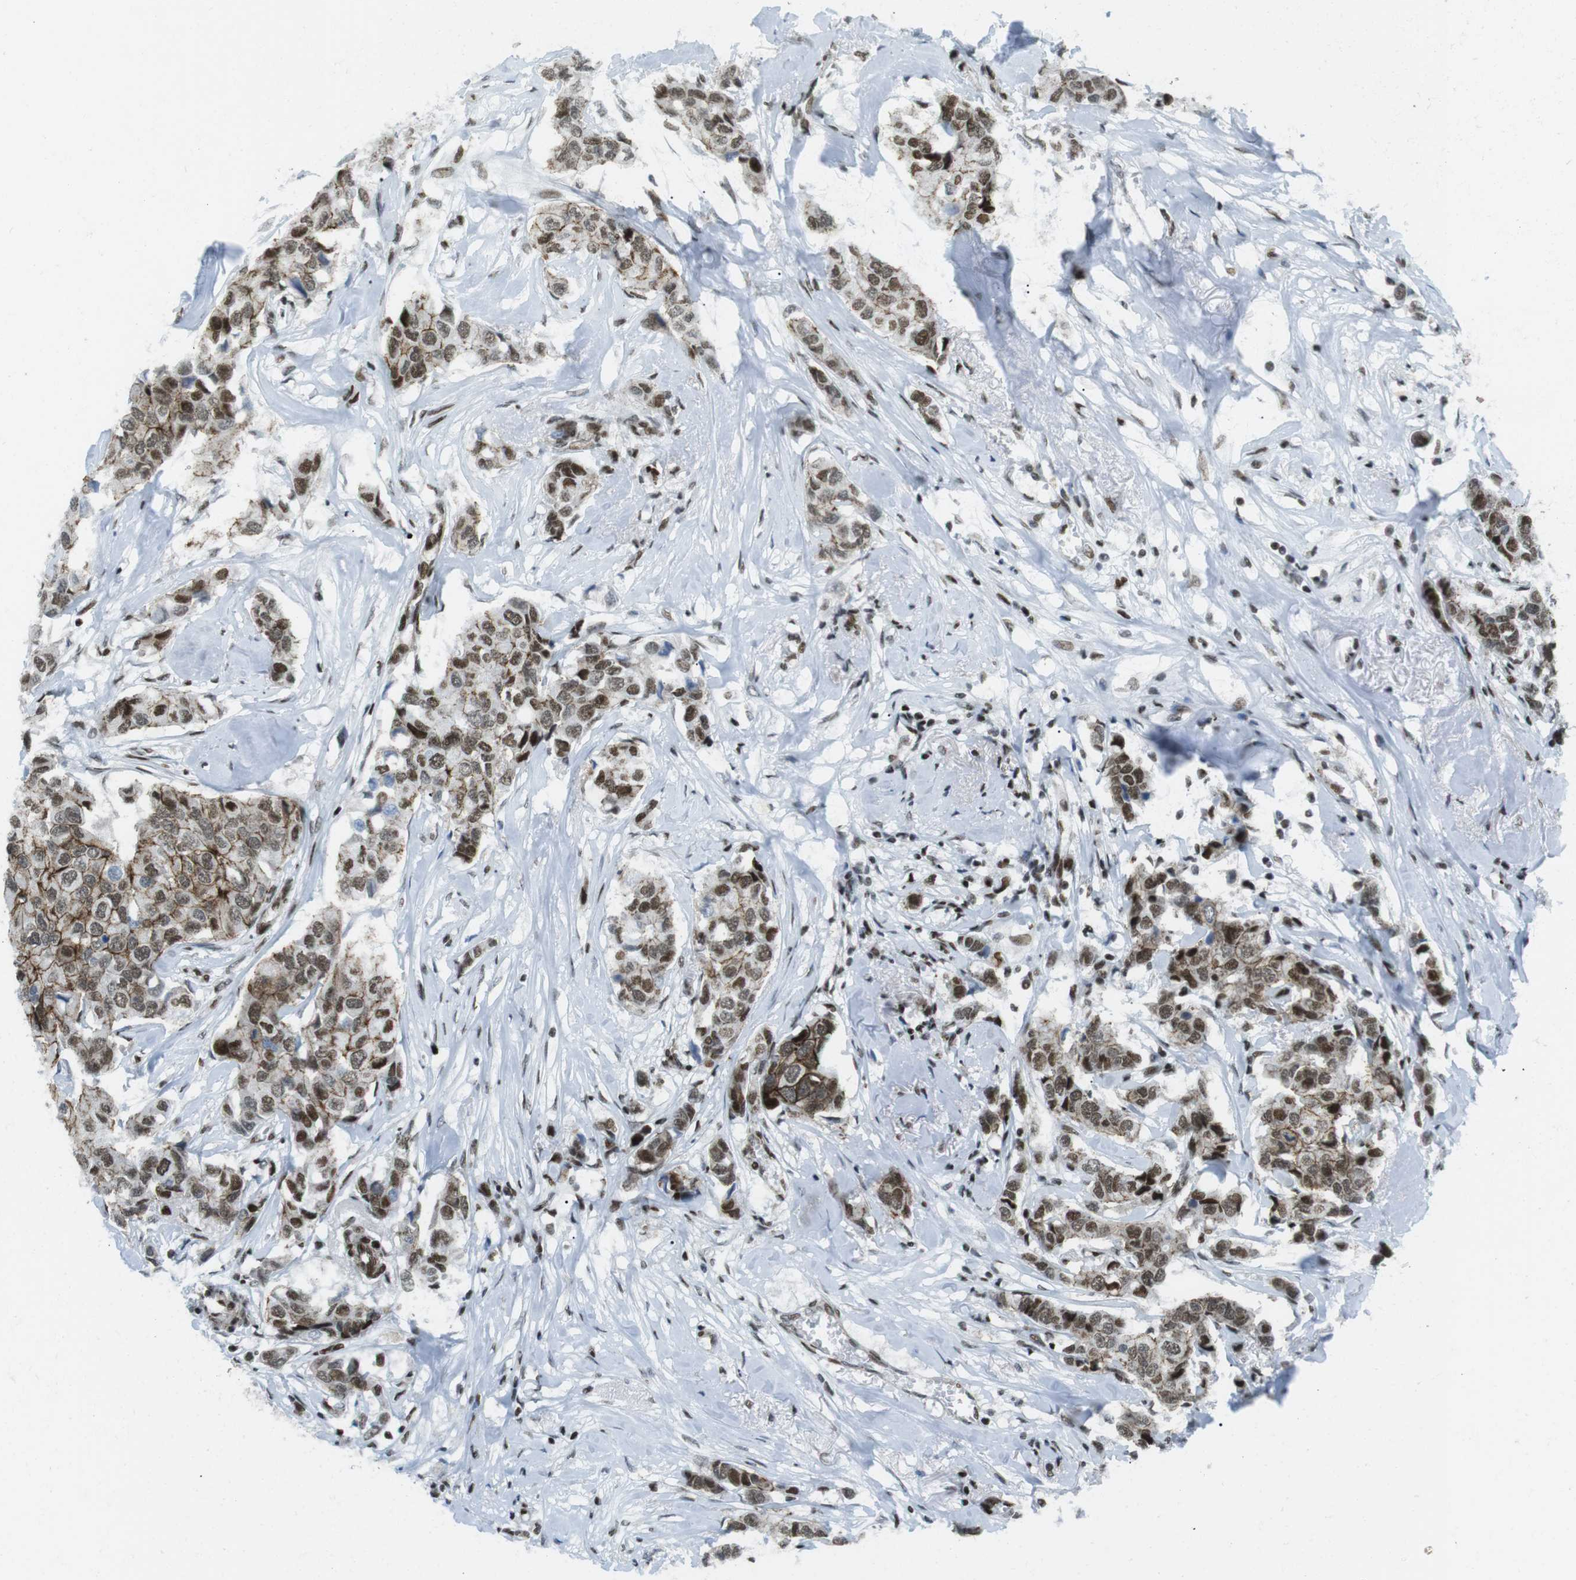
{"staining": {"intensity": "strong", "quantity": ">75%", "location": "nuclear"}, "tissue": "breast cancer", "cell_type": "Tumor cells", "image_type": "cancer", "snomed": [{"axis": "morphology", "description": "Duct carcinoma"}, {"axis": "topography", "description": "Breast"}], "caption": "Immunohistochemical staining of breast cancer (invasive ductal carcinoma) demonstrates strong nuclear protein positivity in about >75% of tumor cells.", "gene": "ARID1A", "patient": {"sex": "female", "age": 80}}